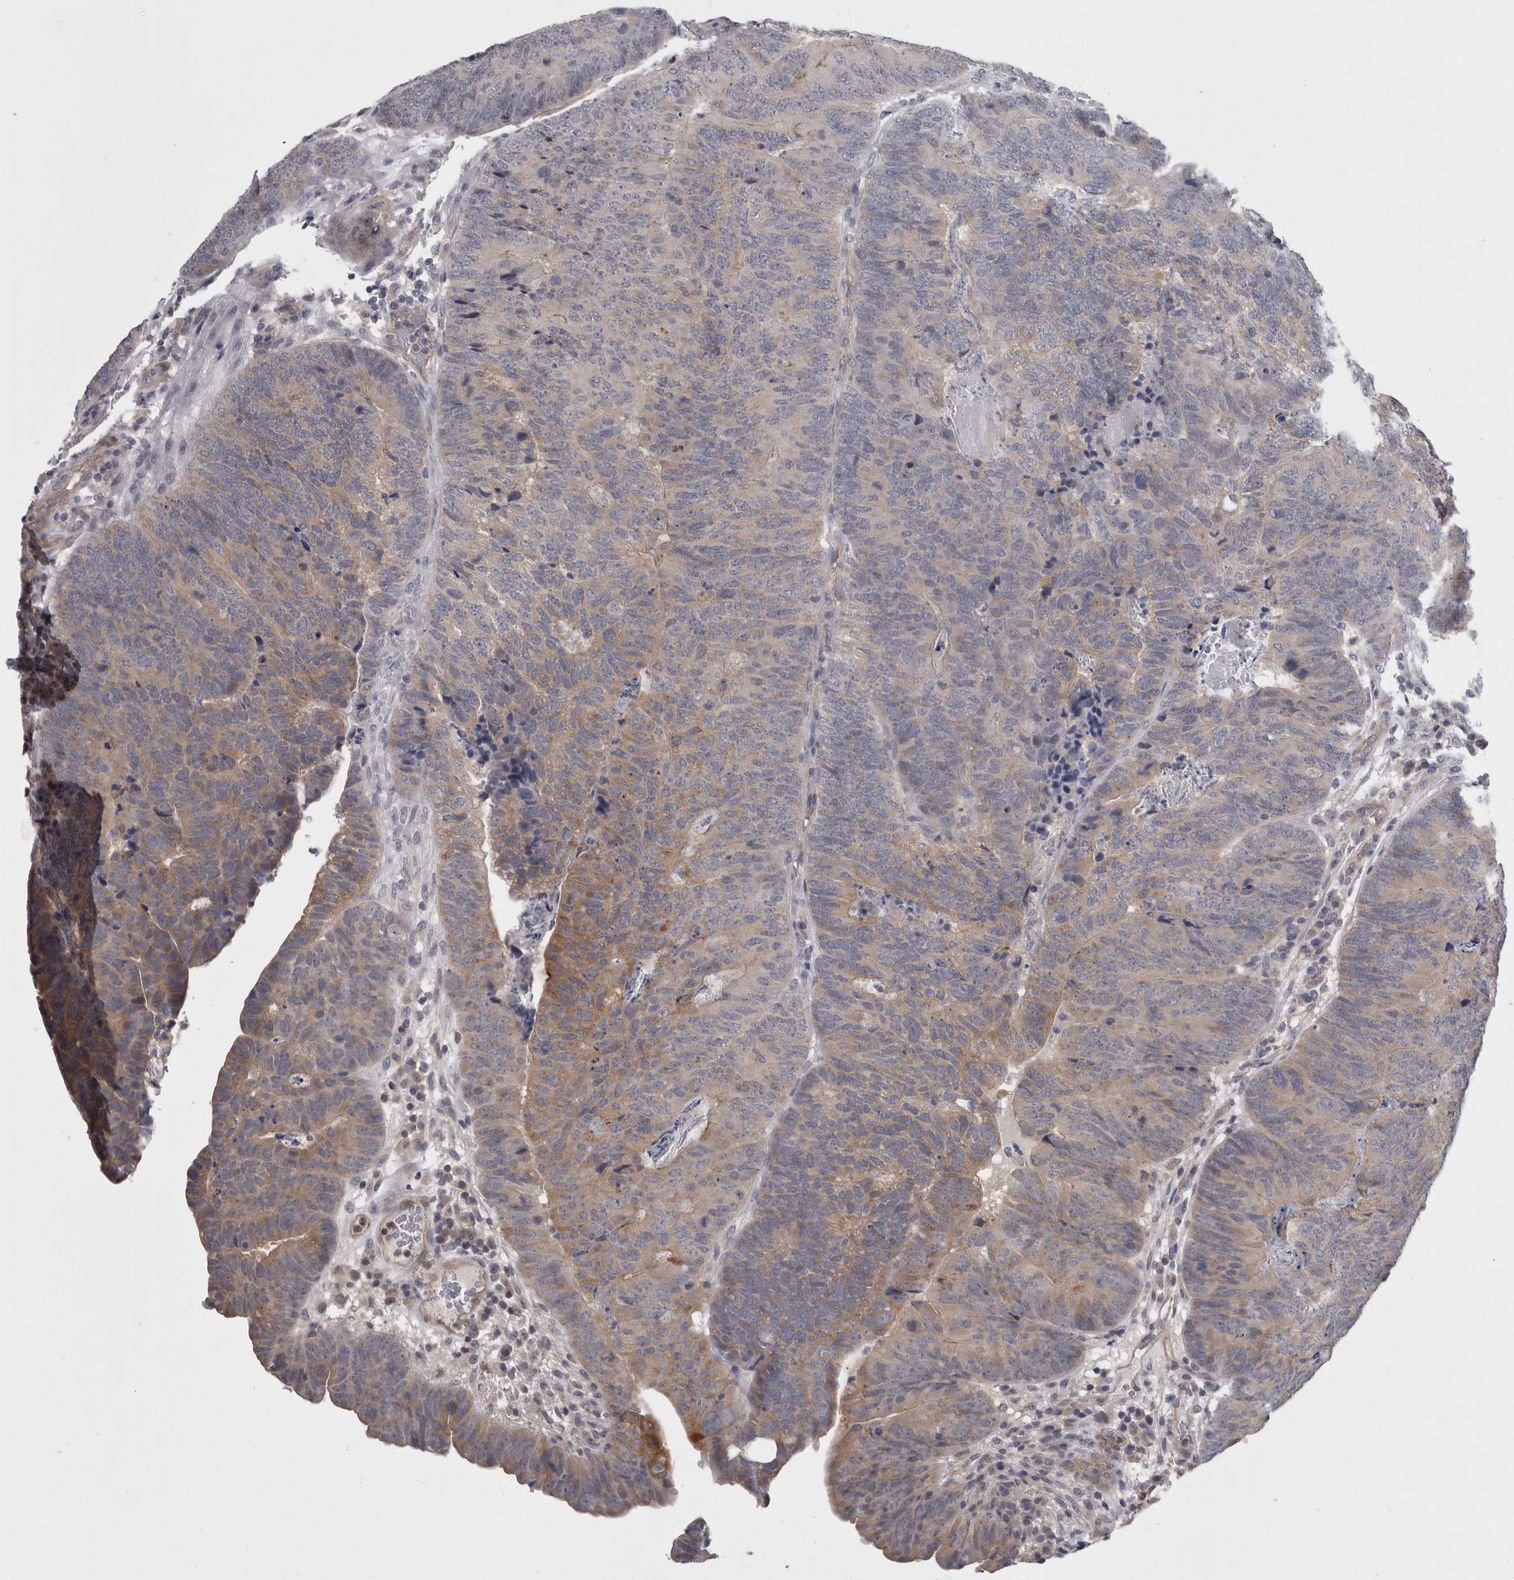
{"staining": {"intensity": "moderate", "quantity": "<25%", "location": "cytoplasmic/membranous"}, "tissue": "colorectal cancer", "cell_type": "Tumor cells", "image_type": "cancer", "snomed": [{"axis": "morphology", "description": "Adenocarcinoma, NOS"}, {"axis": "topography", "description": "Colon"}], "caption": "Brown immunohistochemical staining in colorectal cancer (adenocarcinoma) displays moderate cytoplasmic/membranous staining in approximately <25% of tumor cells. Nuclei are stained in blue.", "gene": "LYZL6", "patient": {"sex": "female", "age": 67}}